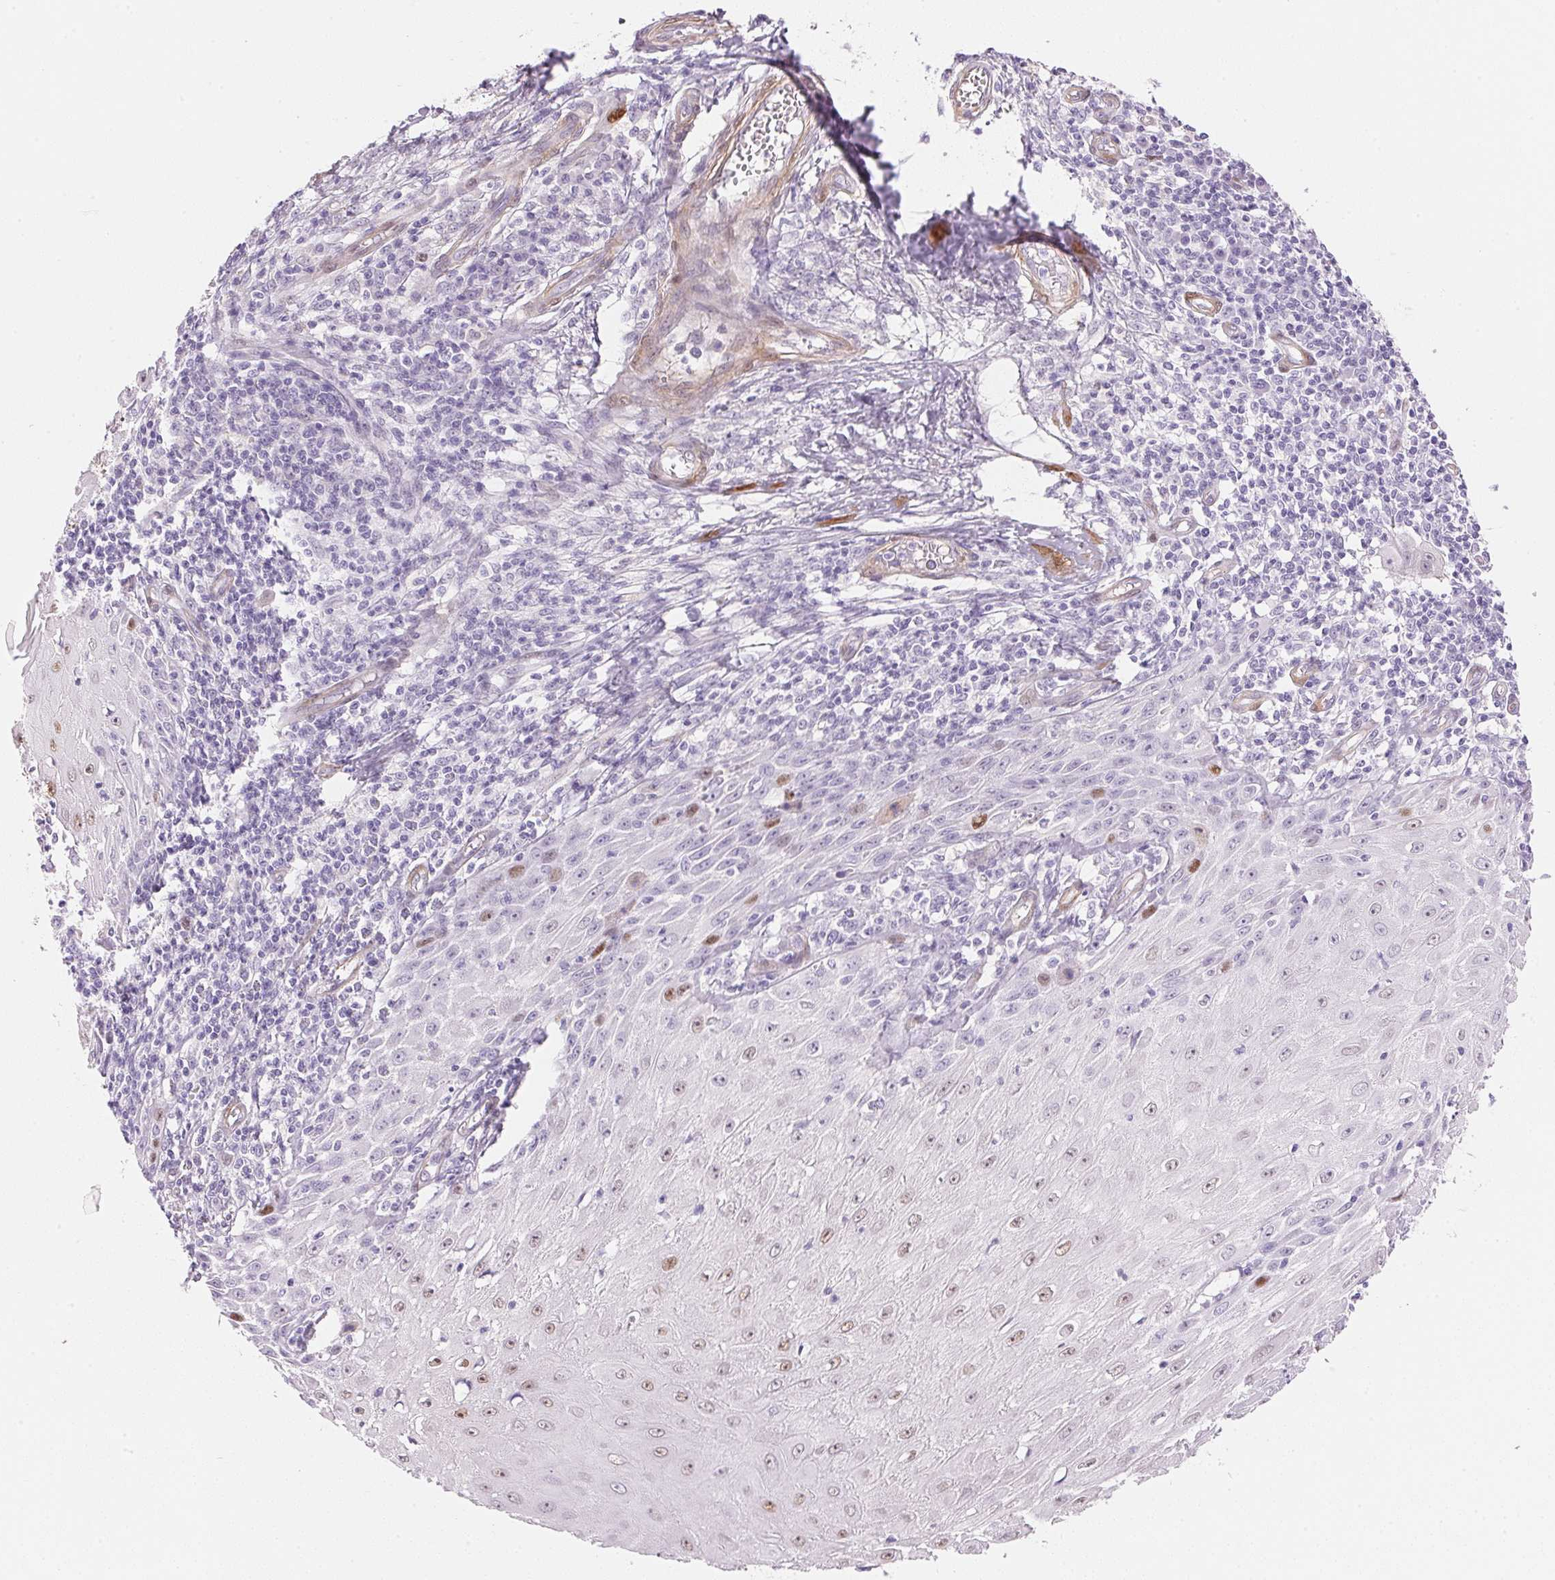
{"staining": {"intensity": "weak", "quantity": "25%-75%", "location": "nuclear"}, "tissue": "skin cancer", "cell_type": "Tumor cells", "image_type": "cancer", "snomed": [{"axis": "morphology", "description": "Squamous cell carcinoma, NOS"}, {"axis": "topography", "description": "Skin"}], "caption": "High-power microscopy captured an immunohistochemistry image of skin cancer, revealing weak nuclear expression in about 25%-75% of tumor cells.", "gene": "SMTN", "patient": {"sex": "female", "age": 73}}